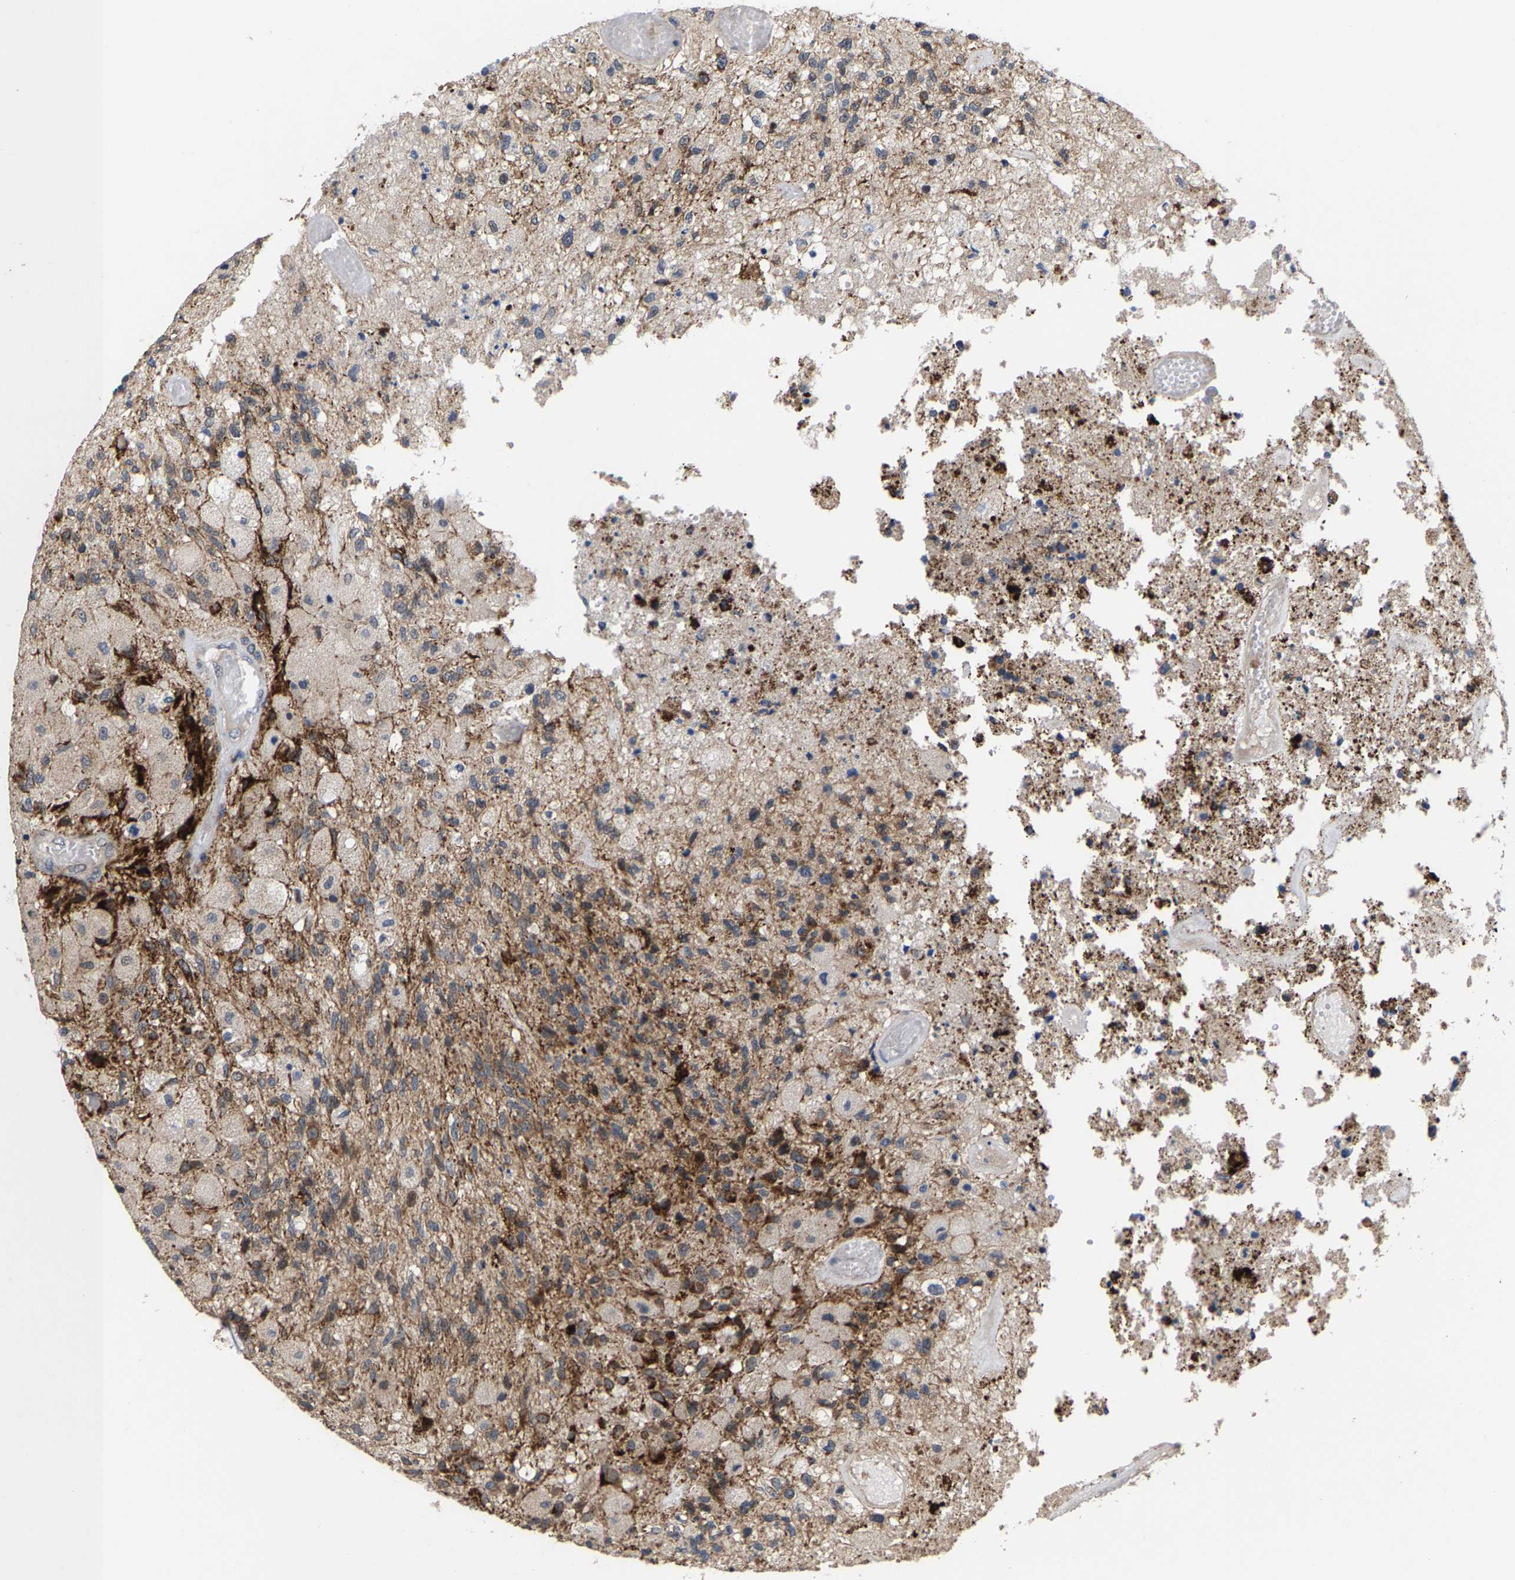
{"staining": {"intensity": "moderate", "quantity": "<25%", "location": "cytoplasmic/membranous"}, "tissue": "glioma", "cell_type": "Tumor cells", "image_type": "cancer", "snomed": [{"axis": "morphology", "description": "Normal tissue, NOS"}, {"axis": "morphology", "description": "Glioma, malignant, High grade"}, {"axis": "topography", "description": "Cerebral cortex"}], "caption": "IHC of malignant glioma (high-grade) demonstrates low levels of moderate cytoplasmic/membranous staining in approximately <25% of tumor cells.", "gene": "TDRKH", "patient": {"sex": "male", "age": 77}}